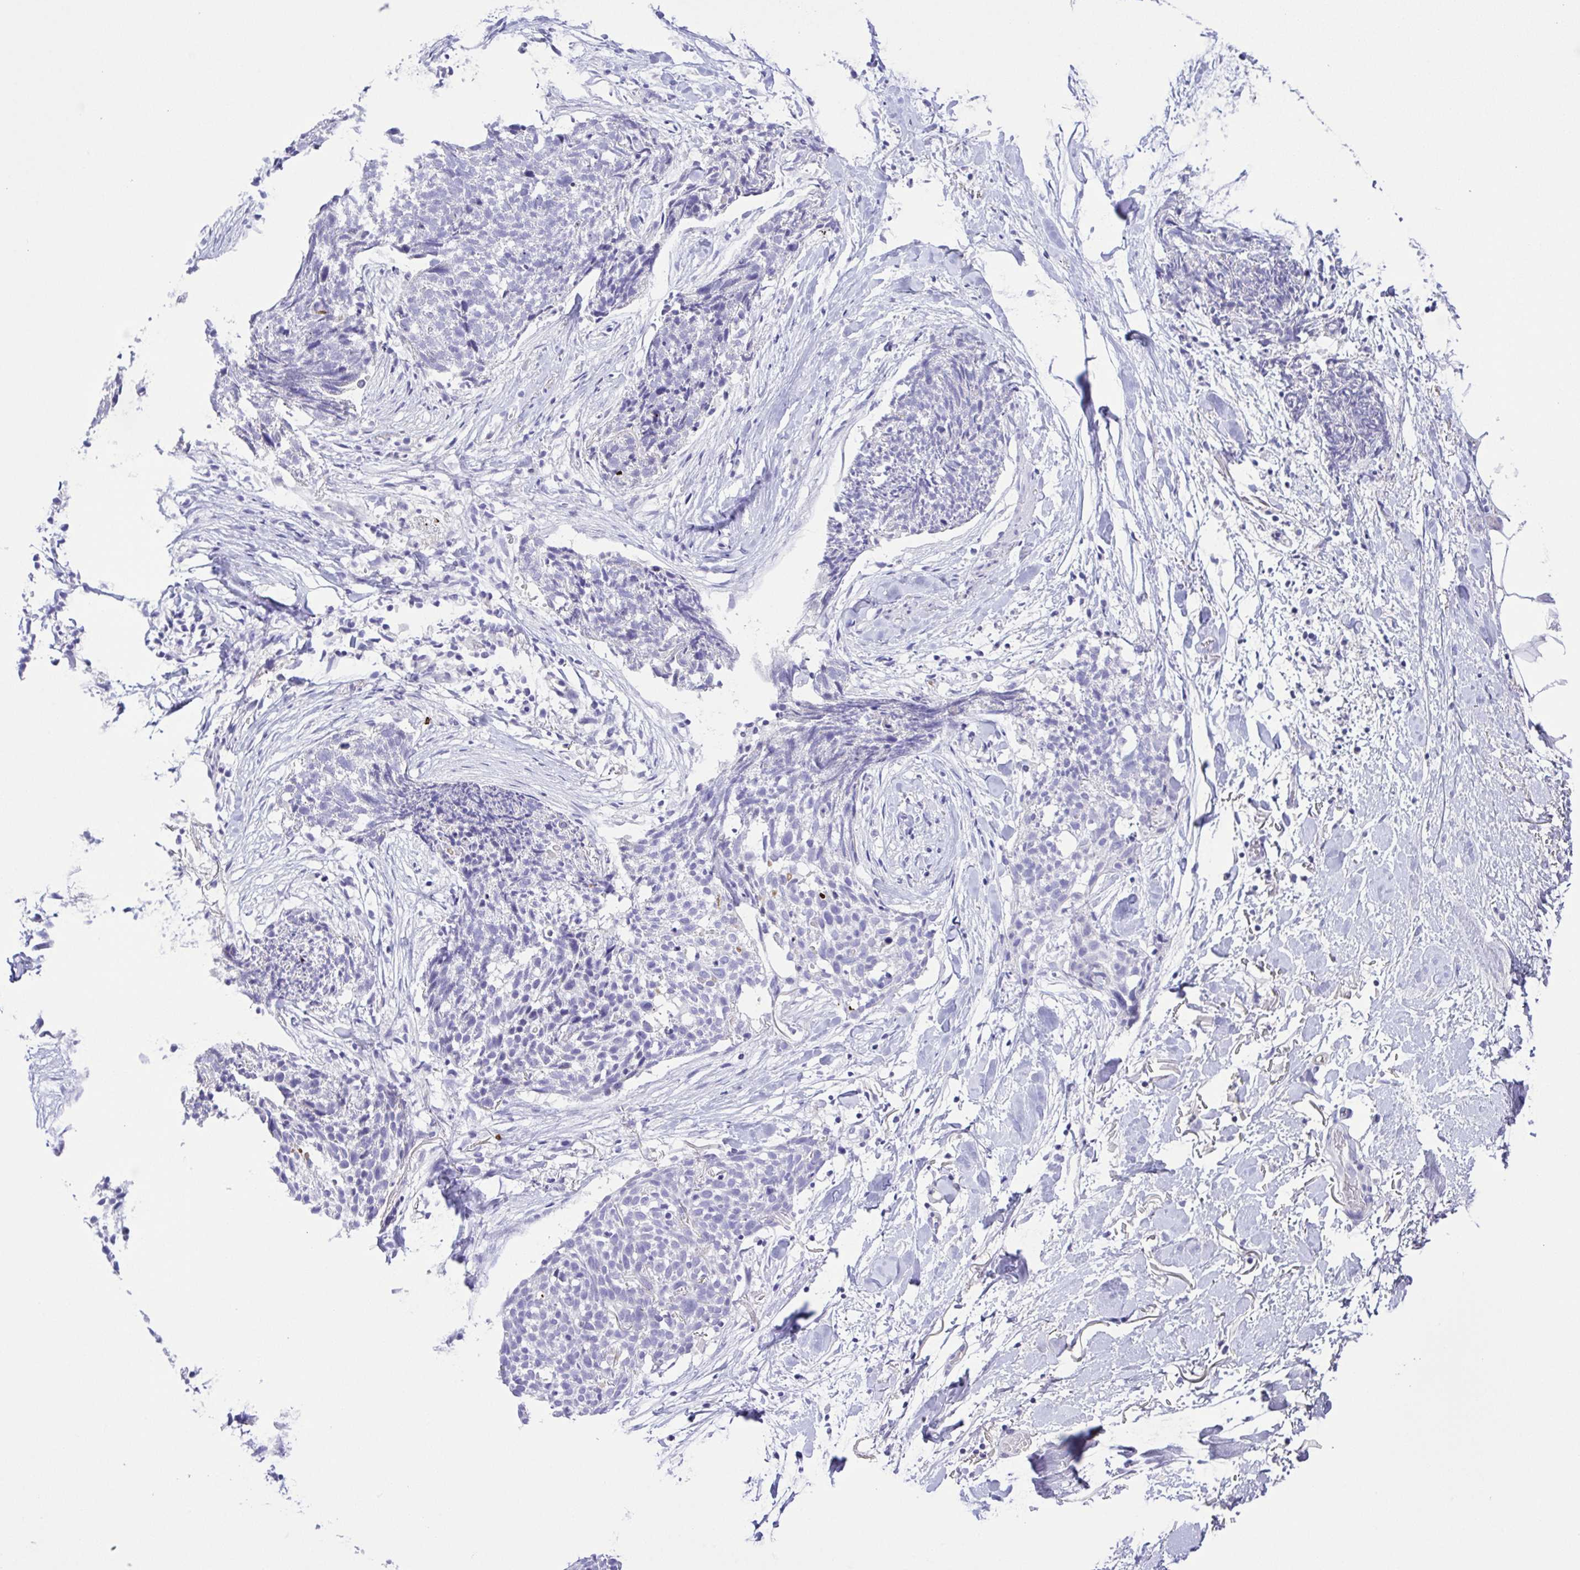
{"staining": {"intensity": "negative", "quantity": "none", "location": "none"}, "tissue": "skin cancer", "cell_type": "Tumor cells", "image_type": "cancer", "snomed": [{"axis": "morphology", "description": "Squamous cell carcinoma, NOS"}, {"axis": "topography", "description": "Skin"}, {"axis": "topography", "description": "Vulva"}], "caption": "A micrograph of skin cancer stained for a protein exhibits no brown staining in tumor cells.", "gene": "IGFL1", "patient": {"sex": "female", "age": 75}}